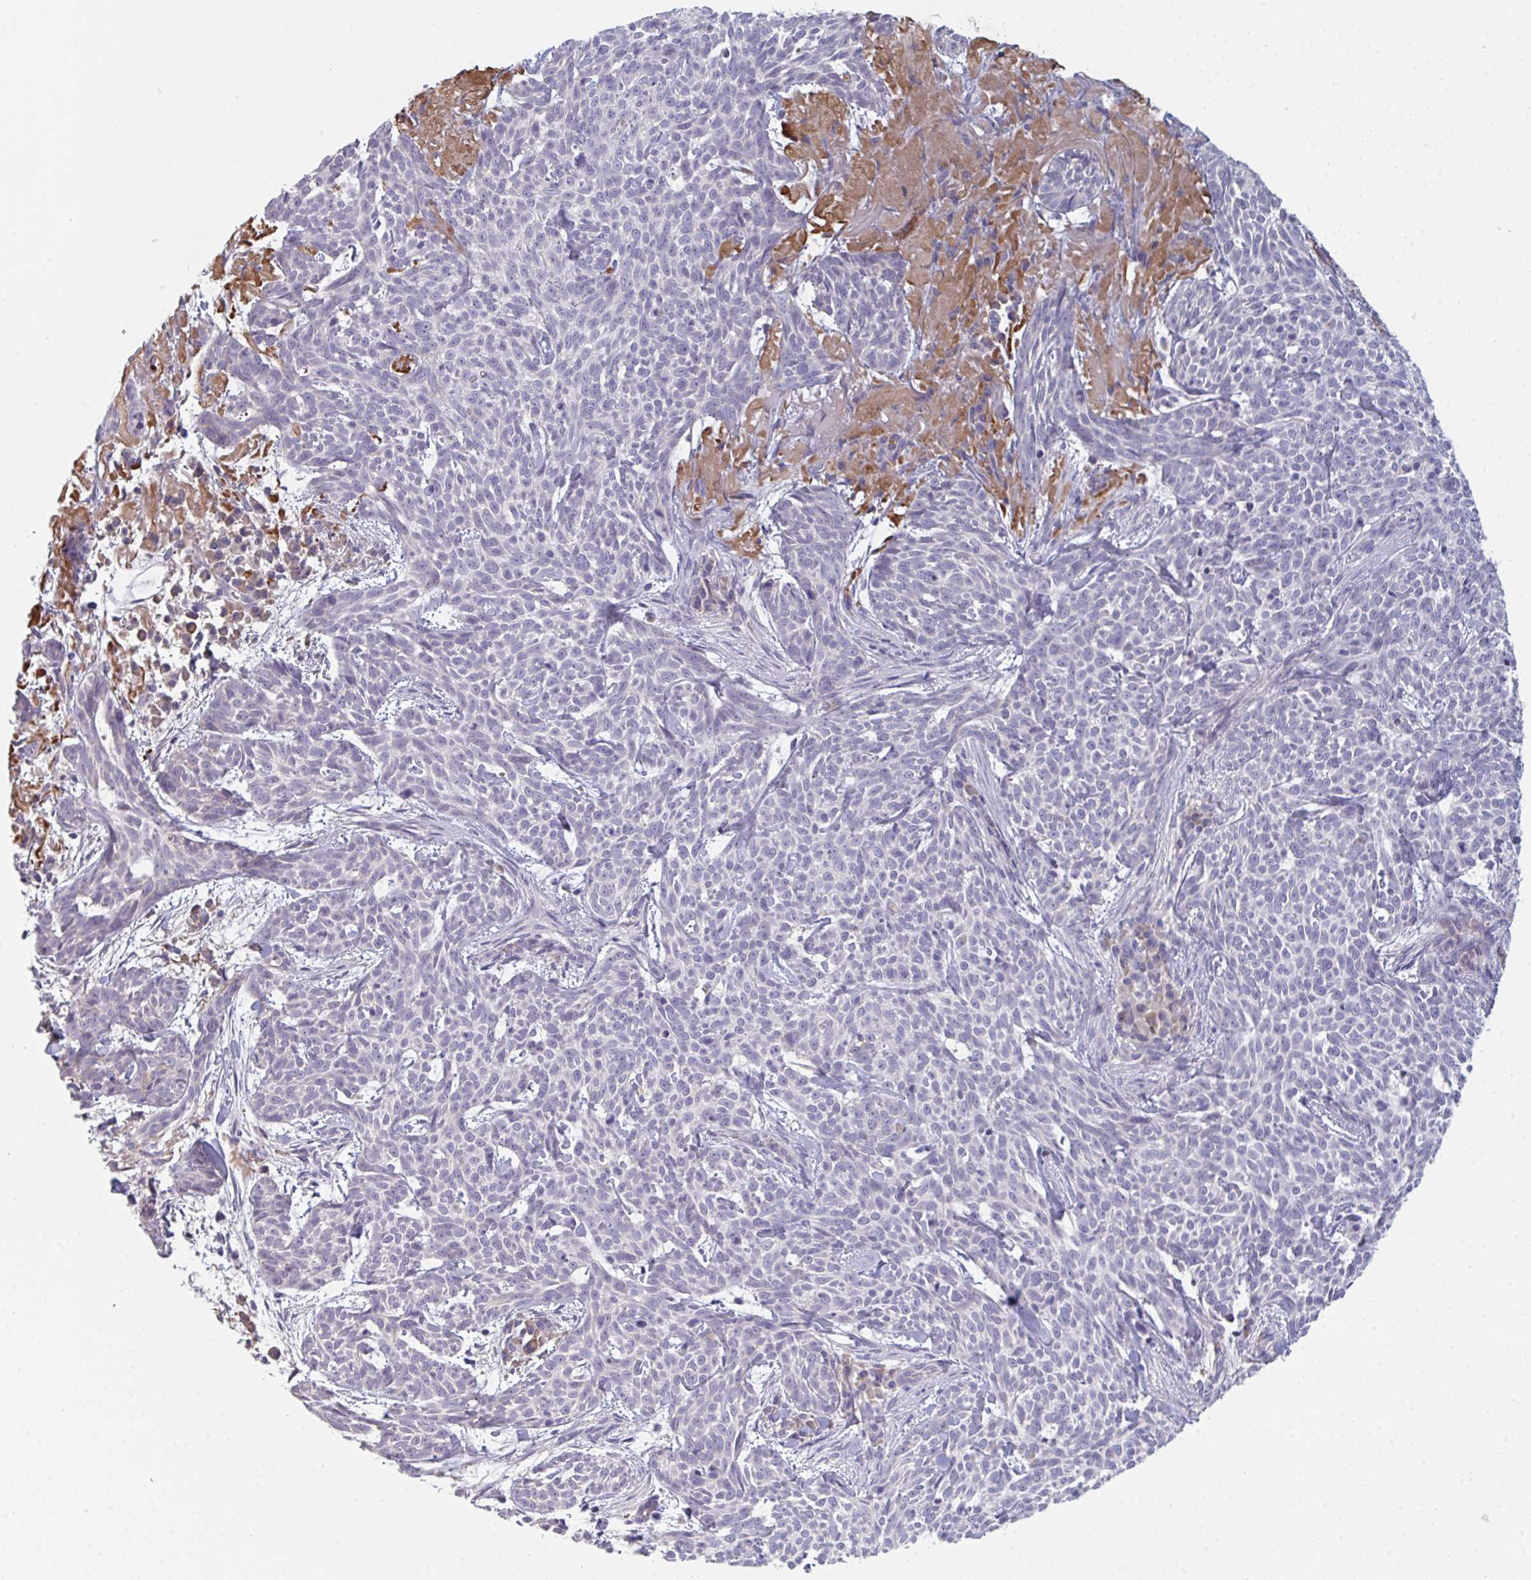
{"staining": {"intensity": "negative", "quantity": "none", "location": "none"}, "tissue": "skin cancer", "cell_type": "Tumor cells", "image_type": "cancer", "snomed": [{"axis": "morphology", "description": "Basal cell carcinoma"}, {"axis": "topography", "description": "Skin"}], "caption": "Human skin cancer (basal cell carcinoma) stained for a protein using immunohistochemistry displays no positivity in tumor cells.", "gene": "HGFAC", "patient": {"sex": "female", "age": 93}}